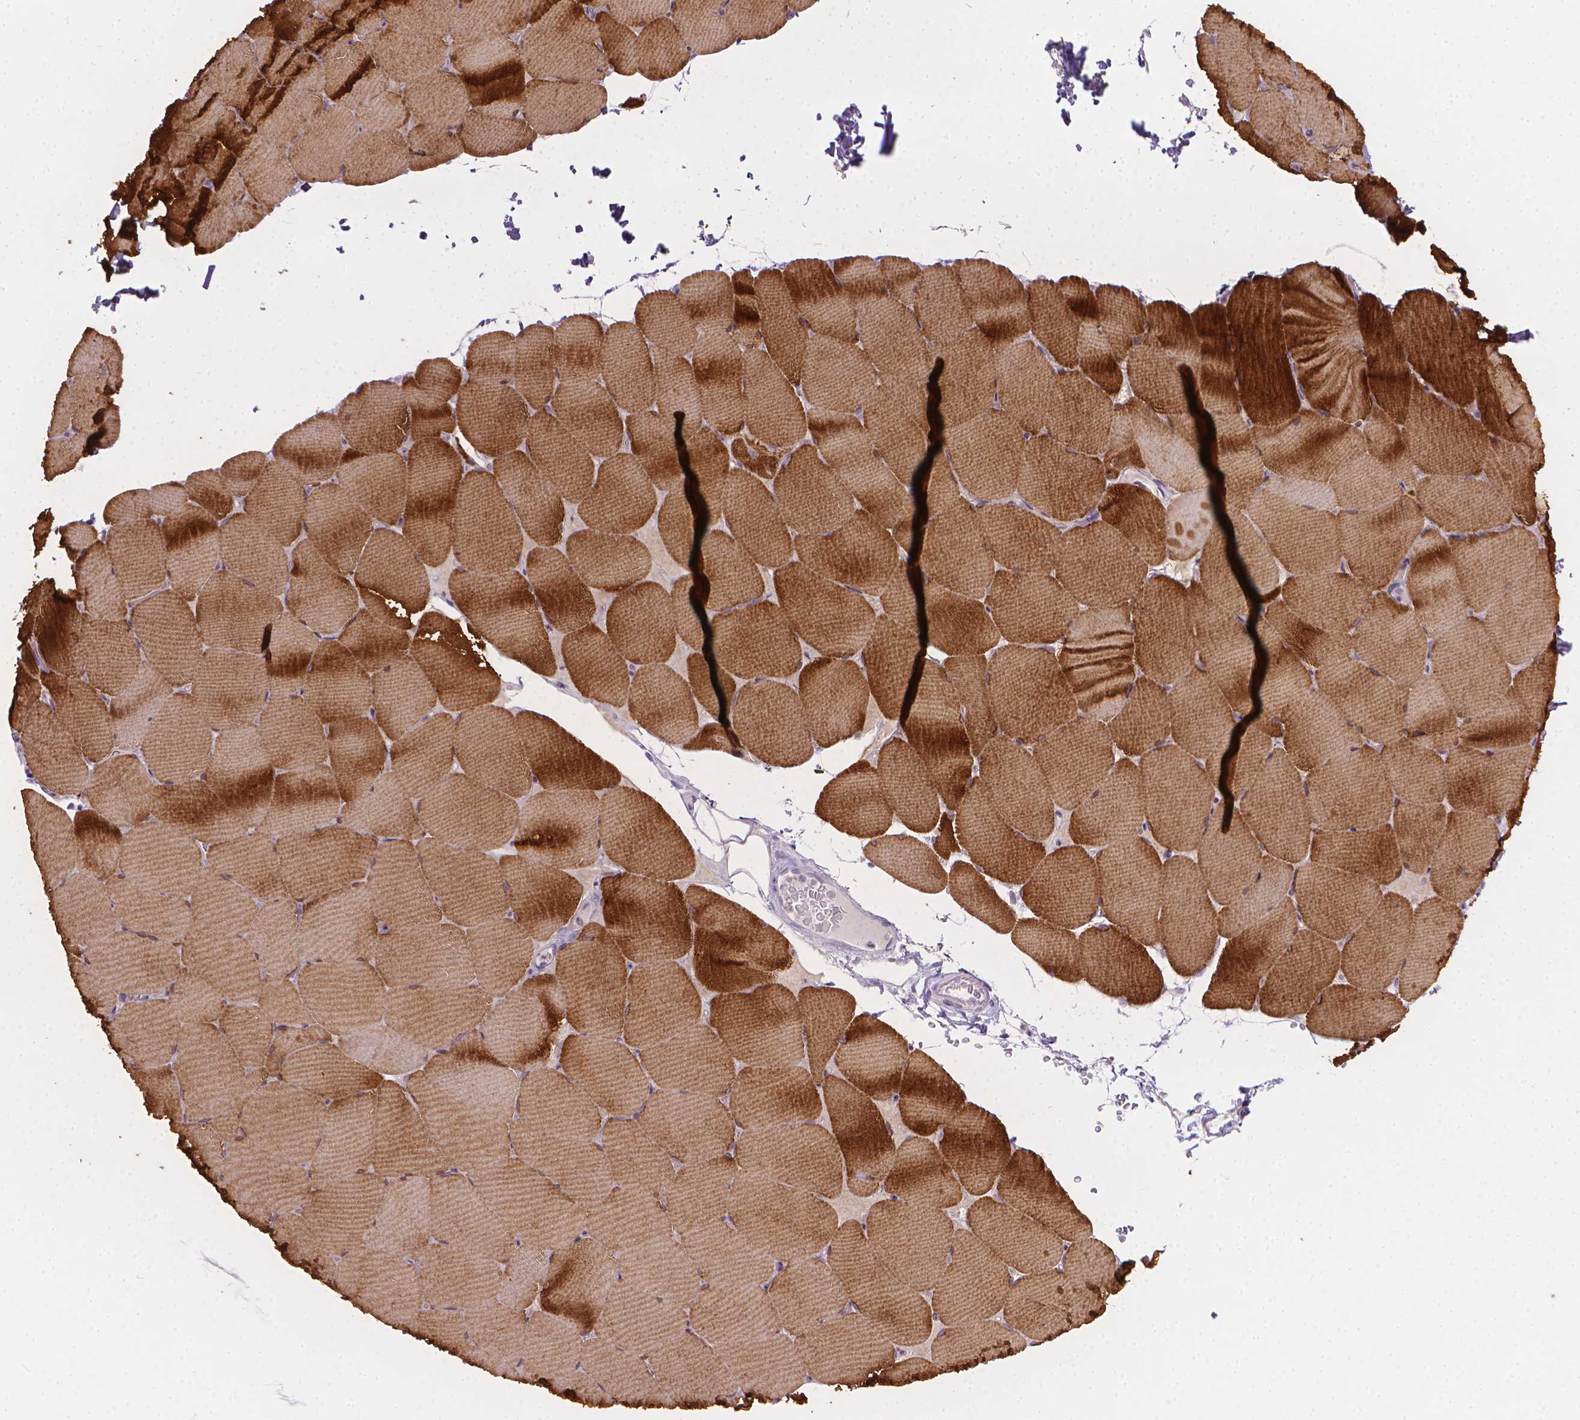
{"staining": {"intensity": "strong", "quantity": ">75%", "location": "cytoplasmic/membranous"}, "tissue": "skeletal muscle", "cell_type": "Myocytes", "image_type": "normal", "snomed": [{"axis": "morphology", "description": "Normal tissue, NOS"}, {"axis": "topography", "description": "Skeletal muscle"}], "caption": "Immunohistochemical staining of normal human skeletal muscle displays strong cytoplasmic/membranous protein expression in approximately >75% of myocytes.", "gene": "TNNI2", "patient": {"sex": "female", "age": 37}}